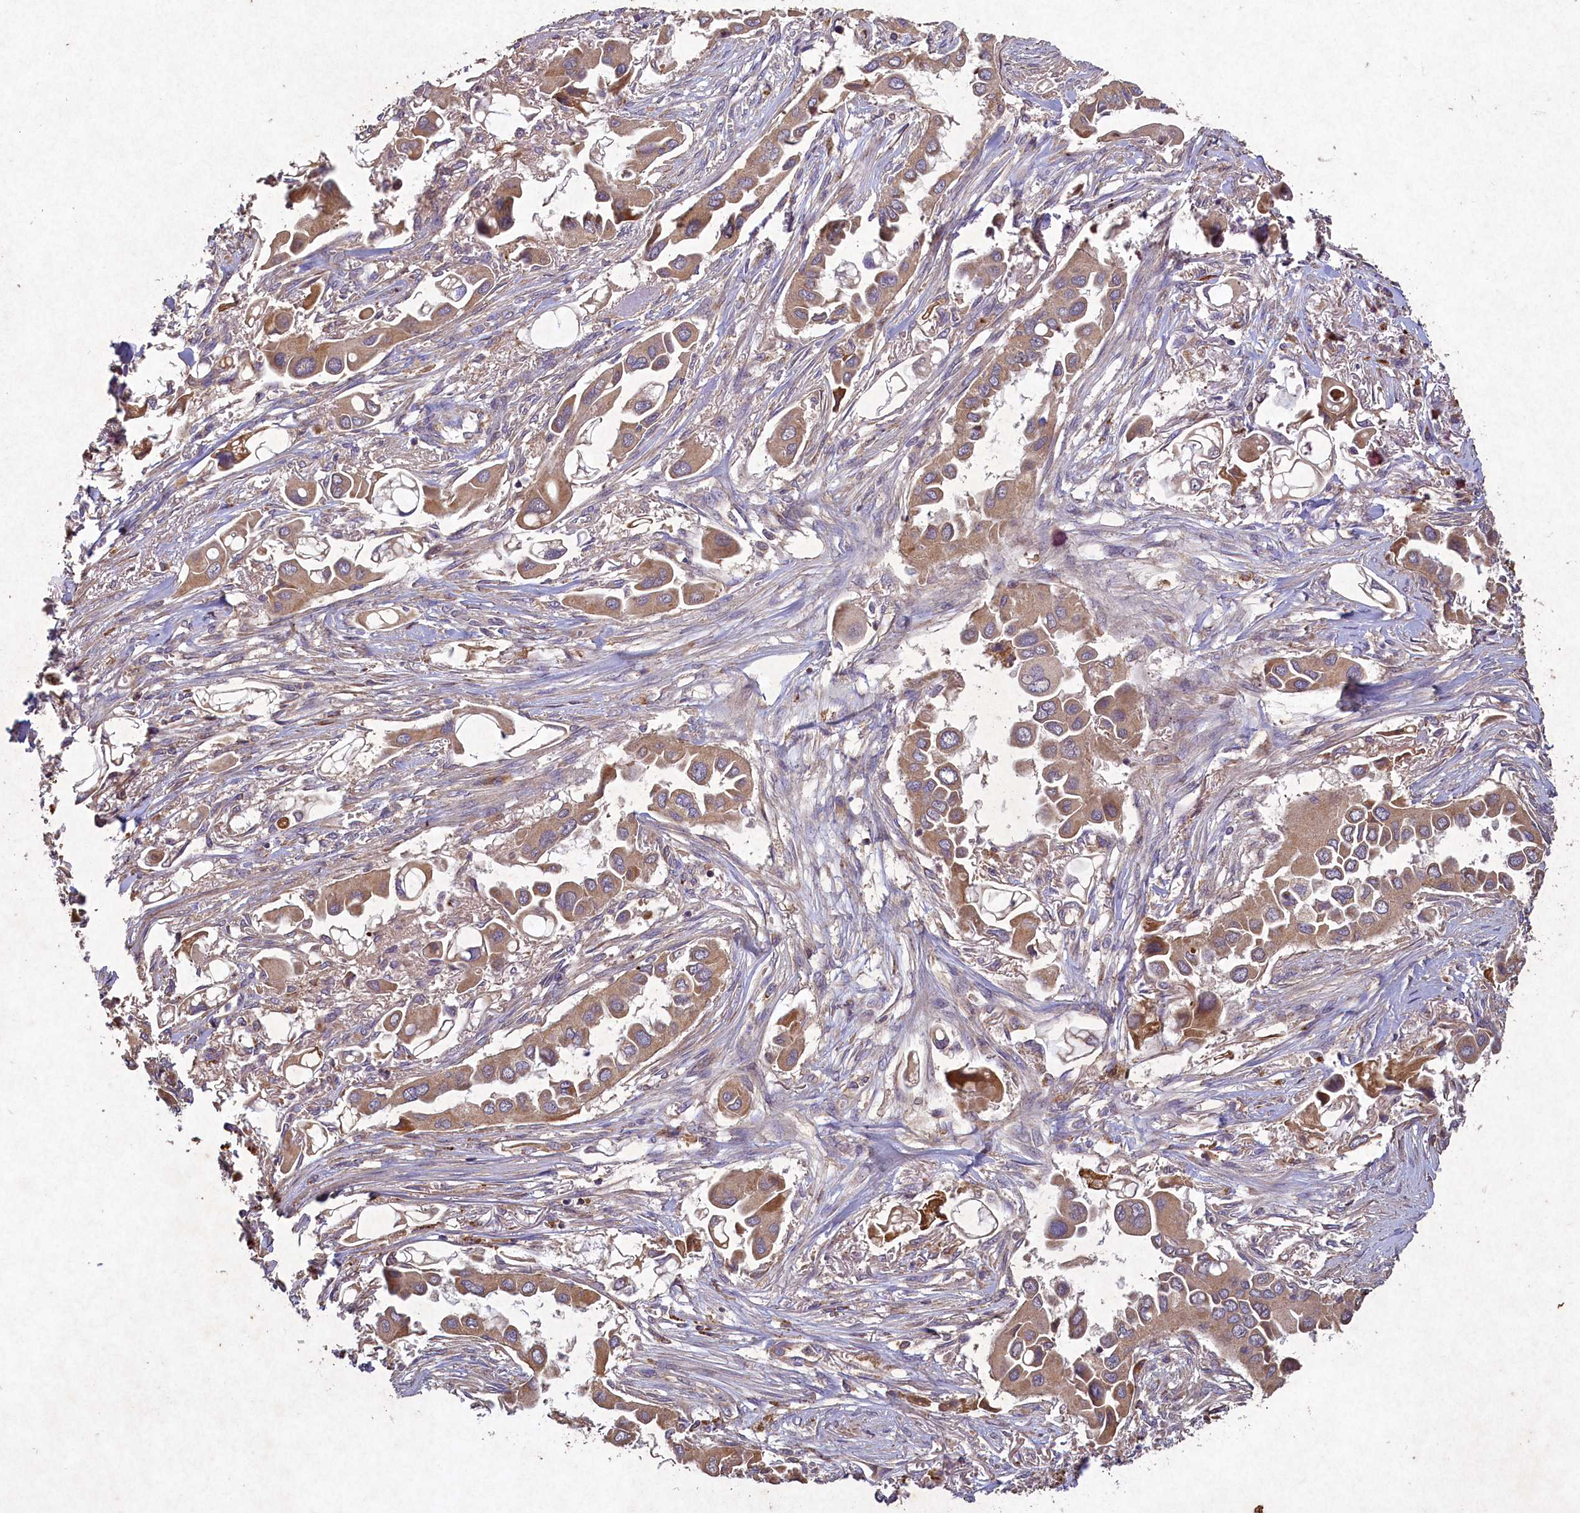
{"staining": {"intensity": "moderate", "quantity": ">75%", "location": "cytoplasmic/membranous"}, "tissue": "lung cancer", "cell_type": "Tumor cells", "image_type": "cancer", "snomed": [{"axis": "morphology", "description": "Adenocarcinoma, NOS"}, {"axis": "topography", "description": "Lung"}], "caption": "Lung adenocarcinoma stained for a protein (brown) reveals moderate cytoplasmic/membranous positive positivity in about >75% of tumor cells.", "gene": "CIAO2B", "patient": {"sex": "female", "age": 76}}